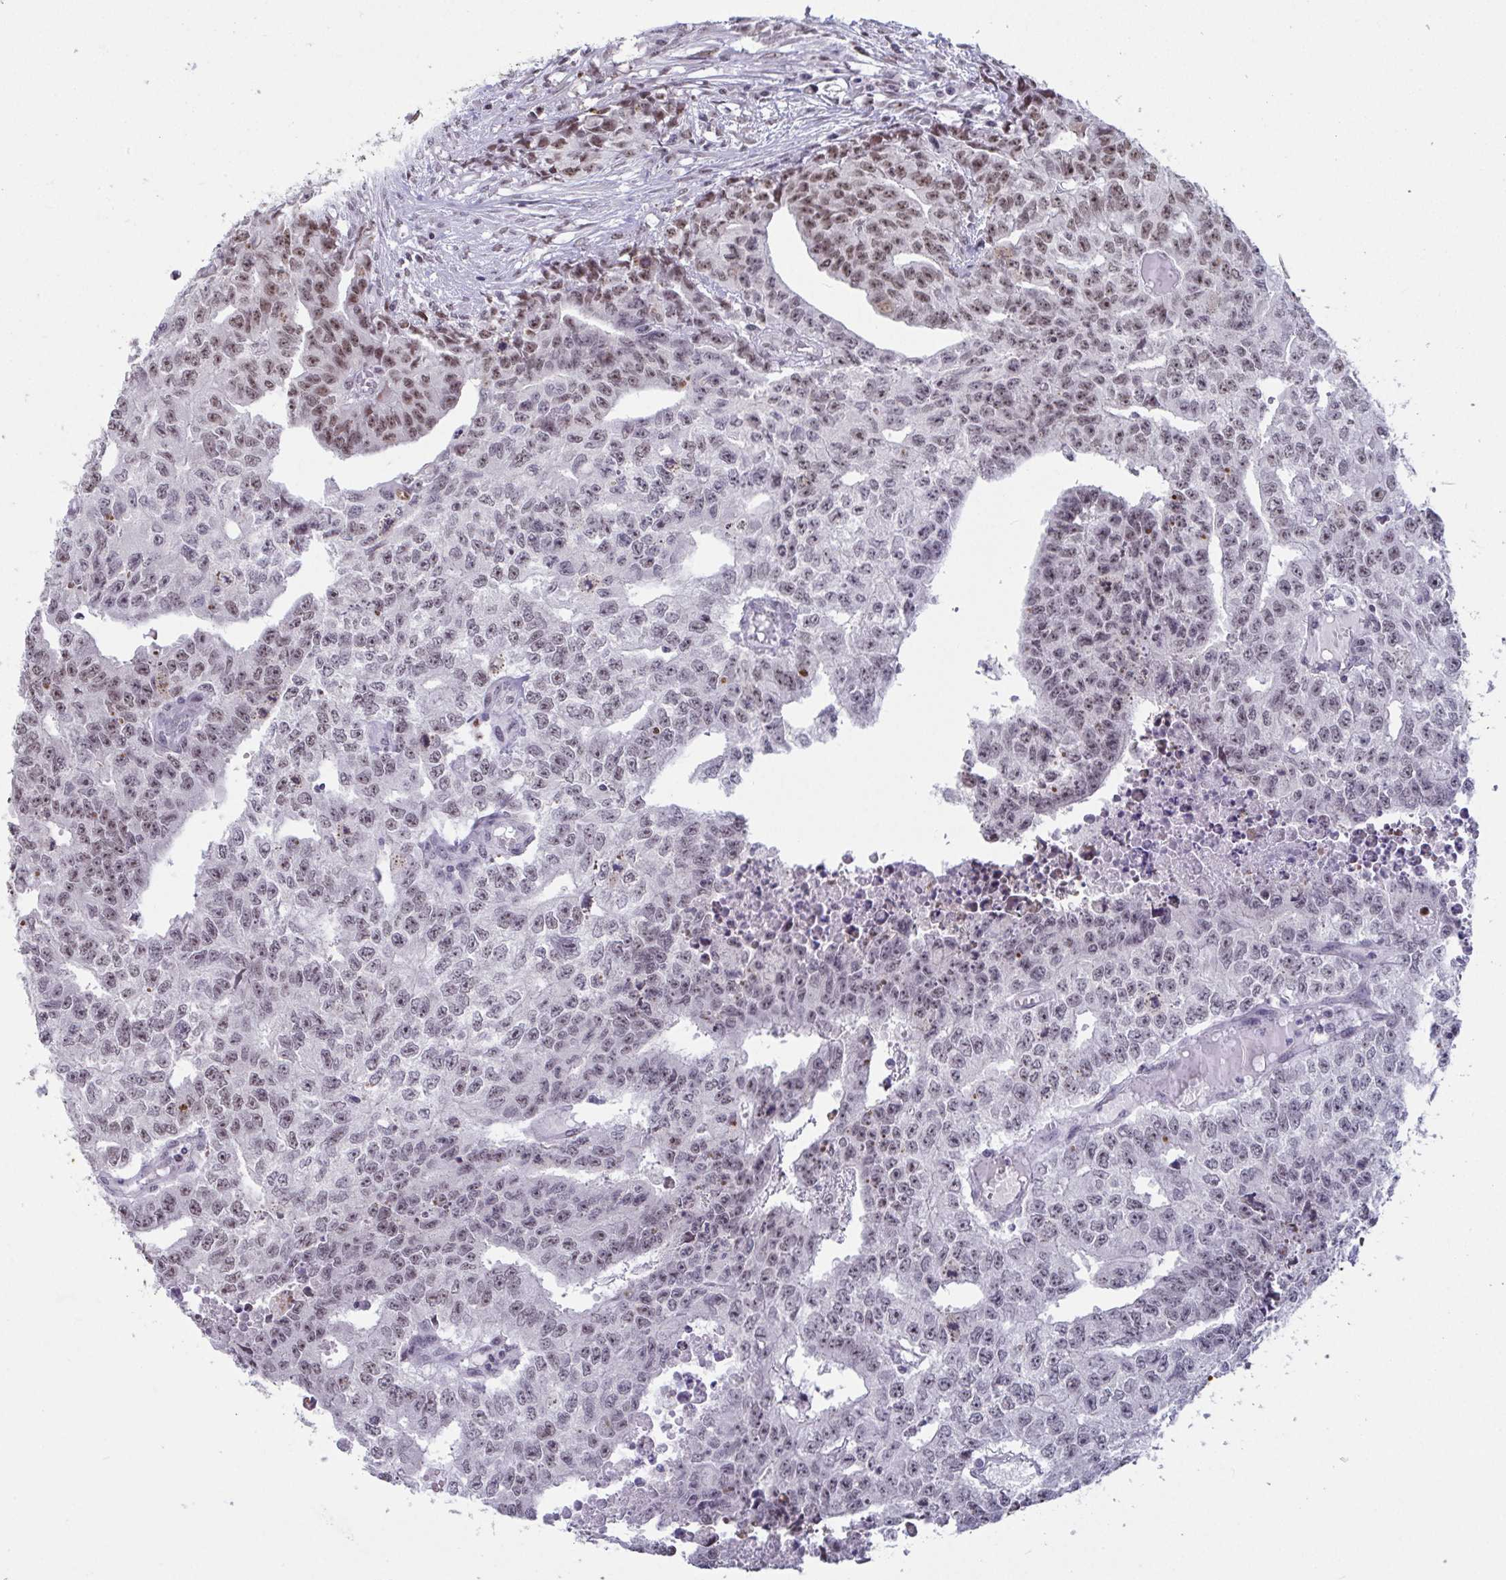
{"staining": {"intensity": "moderate", "quantity": "25%-75%", "location": "nuclear"}, "tissue": "testis cancer", "cell_type": "Tumor cells", "image_type": "cancer", "snomed": [{"axis": "morphology", "description": "Carcinoma, Embryonal, NOS"}, {"axis": "morphology", "description": "Teratoma, malignant, NOS"}, {"axis": "topography", "description": "Testis"}], "caption": "A brown stain shows moderate nuclear expression of a protein in testis cancer (teratoma (malignant)) tumor cells.", "gene": "SUPT16H", "patient": {"sex": "male", "age": 24}}